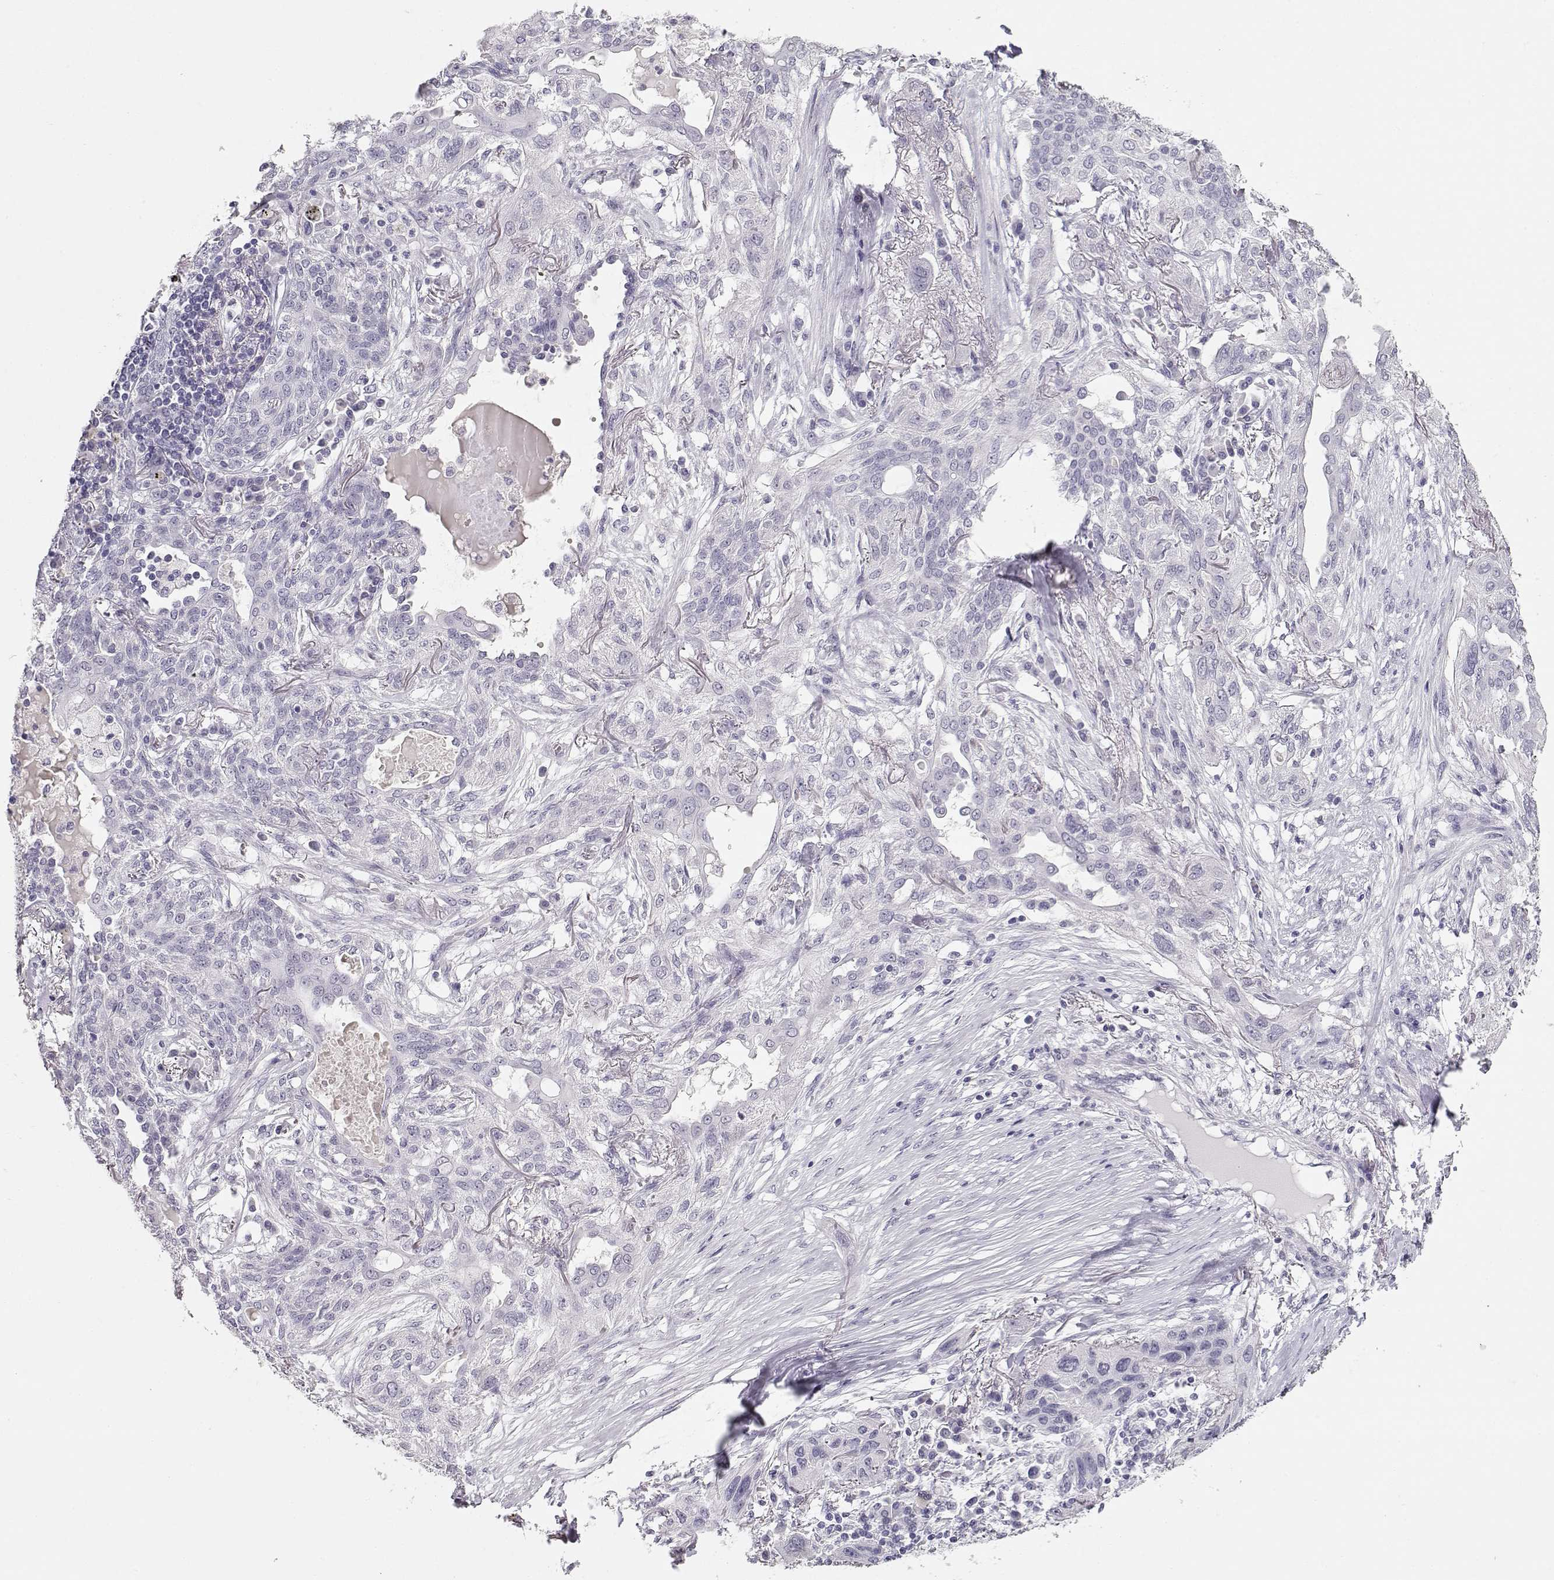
{"staining": {"intensity": "negative", "quantity": "none", "location": "none"}, "tissue": "lung cancer", "cell_type": "Tumor cells", "image_type": "cancer", "snomed": [{"axis": "morphology", "description": "Squamous cell carcinoma, NOS"}, {"axis": "topography", "description": "Lung"}], "caption": "This is an immunohistochemistry histopathology image of human lung cancer (squamous cell carcinoma). There is no positivity in tumor cells.", "gene": "MAGEC1", "patient": {"sex": "female", "age": 70}}